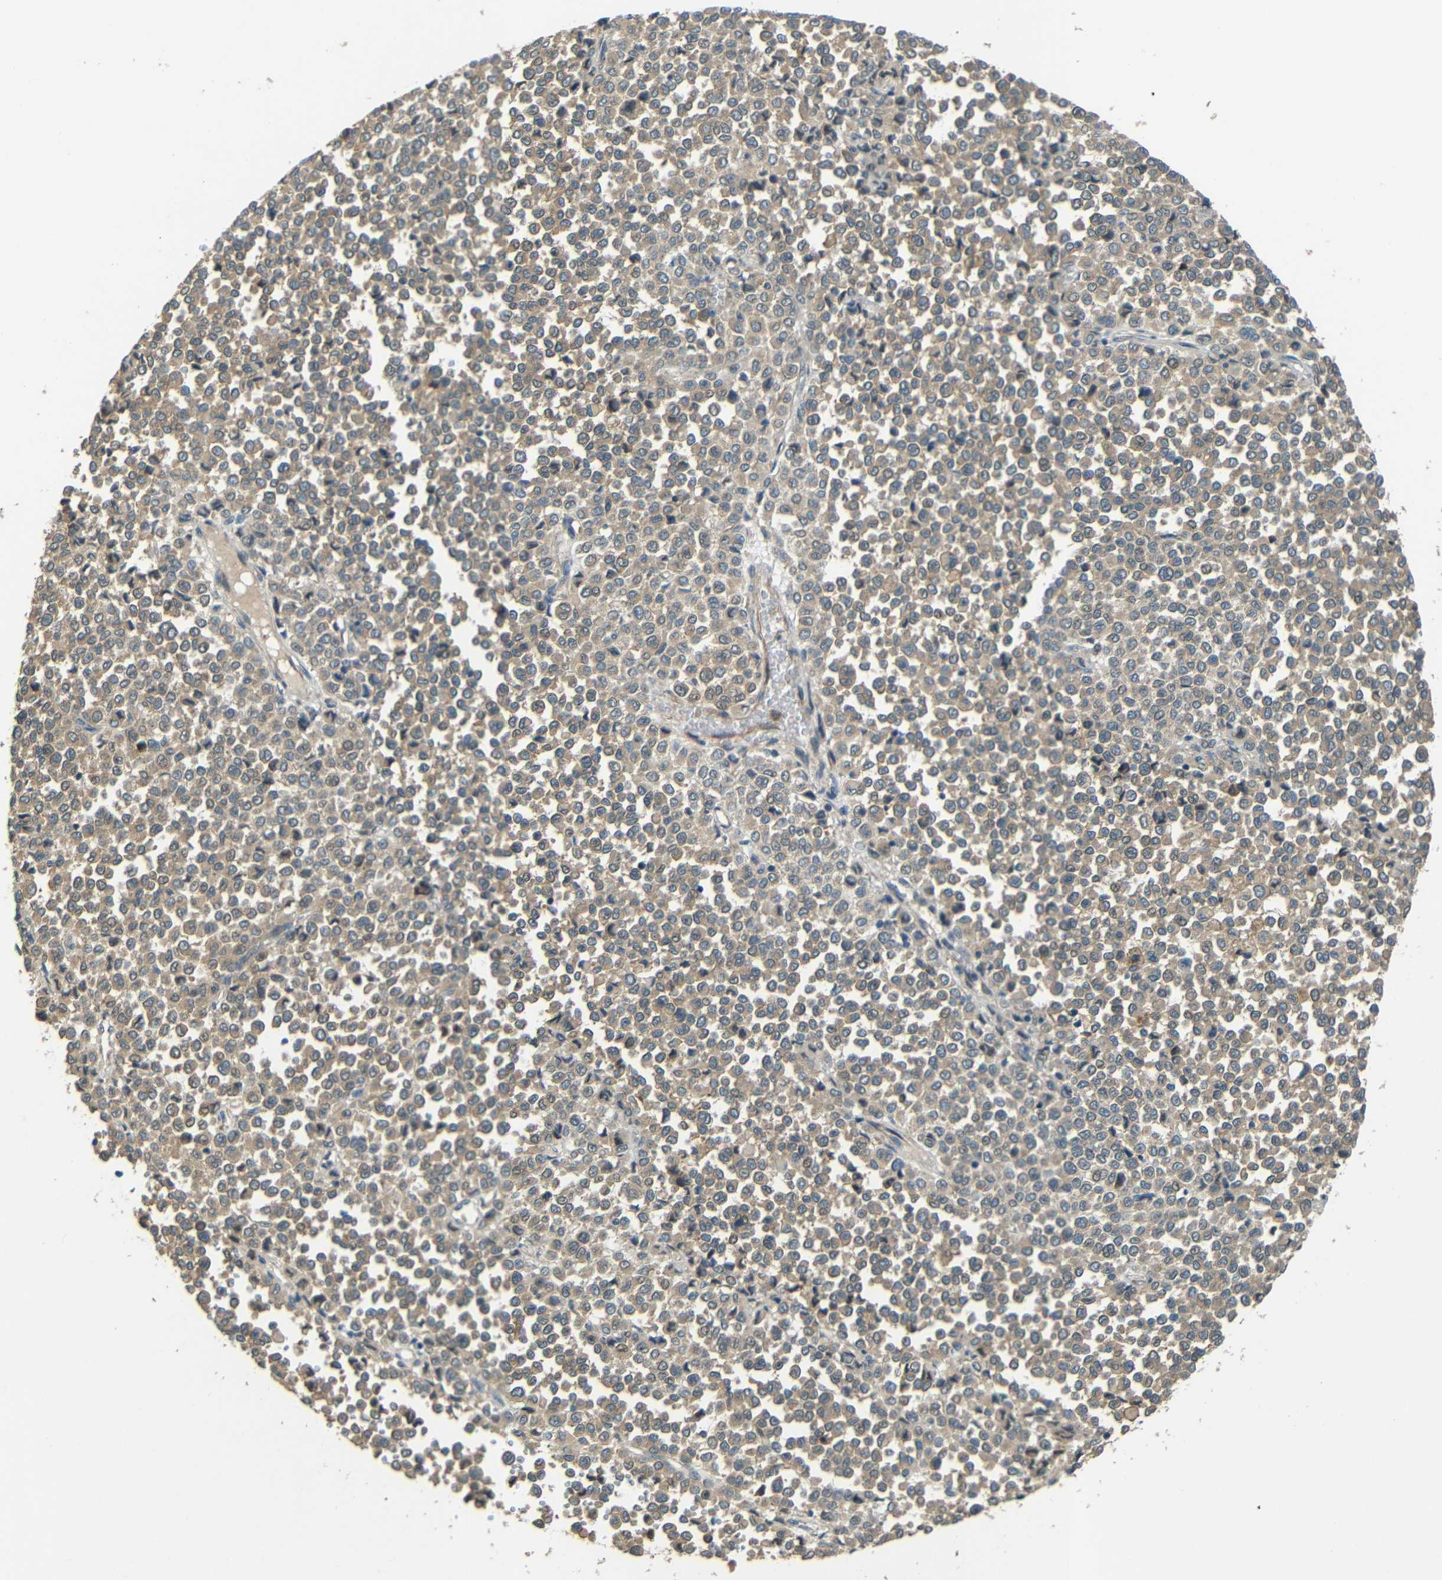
{"staining": {"intensity": "weak", "quantity": ">75%", "location": "cytoplasmic/membranous"}, "tissue": "melanoma", "cell_type": "Tumor cells", "image_type": "cancer", "snomed": [{"axis": "morphology", "description": "Malignant melanoma, Metastatic site"}, {"axis": "topography", "description": "Pancreas"}], "caption": "About >75% of tumor cells in human melanoma exhibit weak cytoplasmic/membranous protein expression as visualized by brown immunohistochemical staining.", "gene": "FNDC3A", "patient": {"sex": "female", "age": 30}}